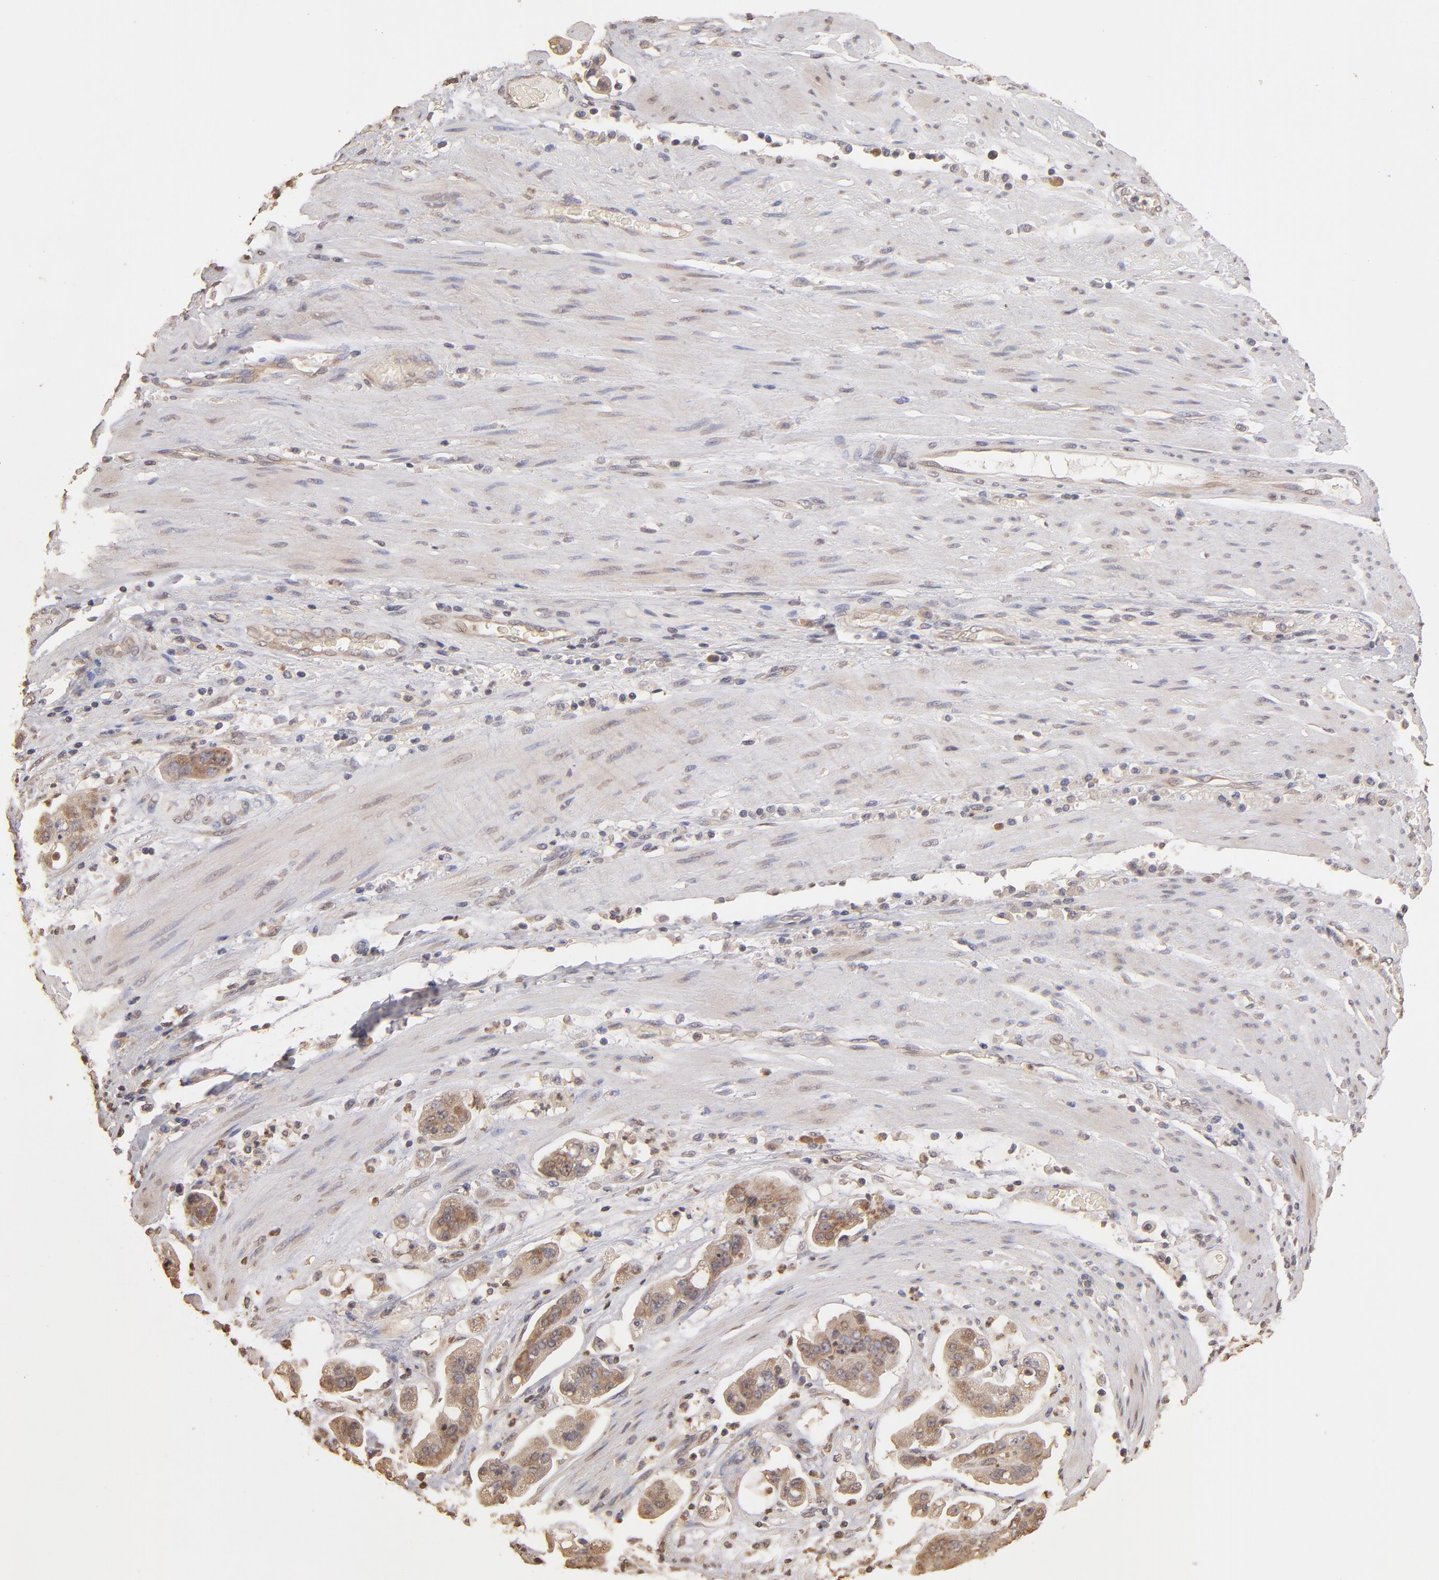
{"staining": {"intensity": "moderate", "quantity": ">75%", "location": "cytoplasmic/membranous"}, "tissue": "stomach cancer", "cell_type": "Tumor cells", "image_type": "cancer", "snomed": [{"axis": "morphology", "description": "Adenocarcinoma, NOS"}, {"axis": "topography", "description": "Stomach"}], "caption": "The immunohistochemical stain labels moderate cytoplasmic/membranous positivity in tumor cells of stomach cancer tissue.", "gene": "OPHN1", "patient": {"sex": "male", "age": 62}}